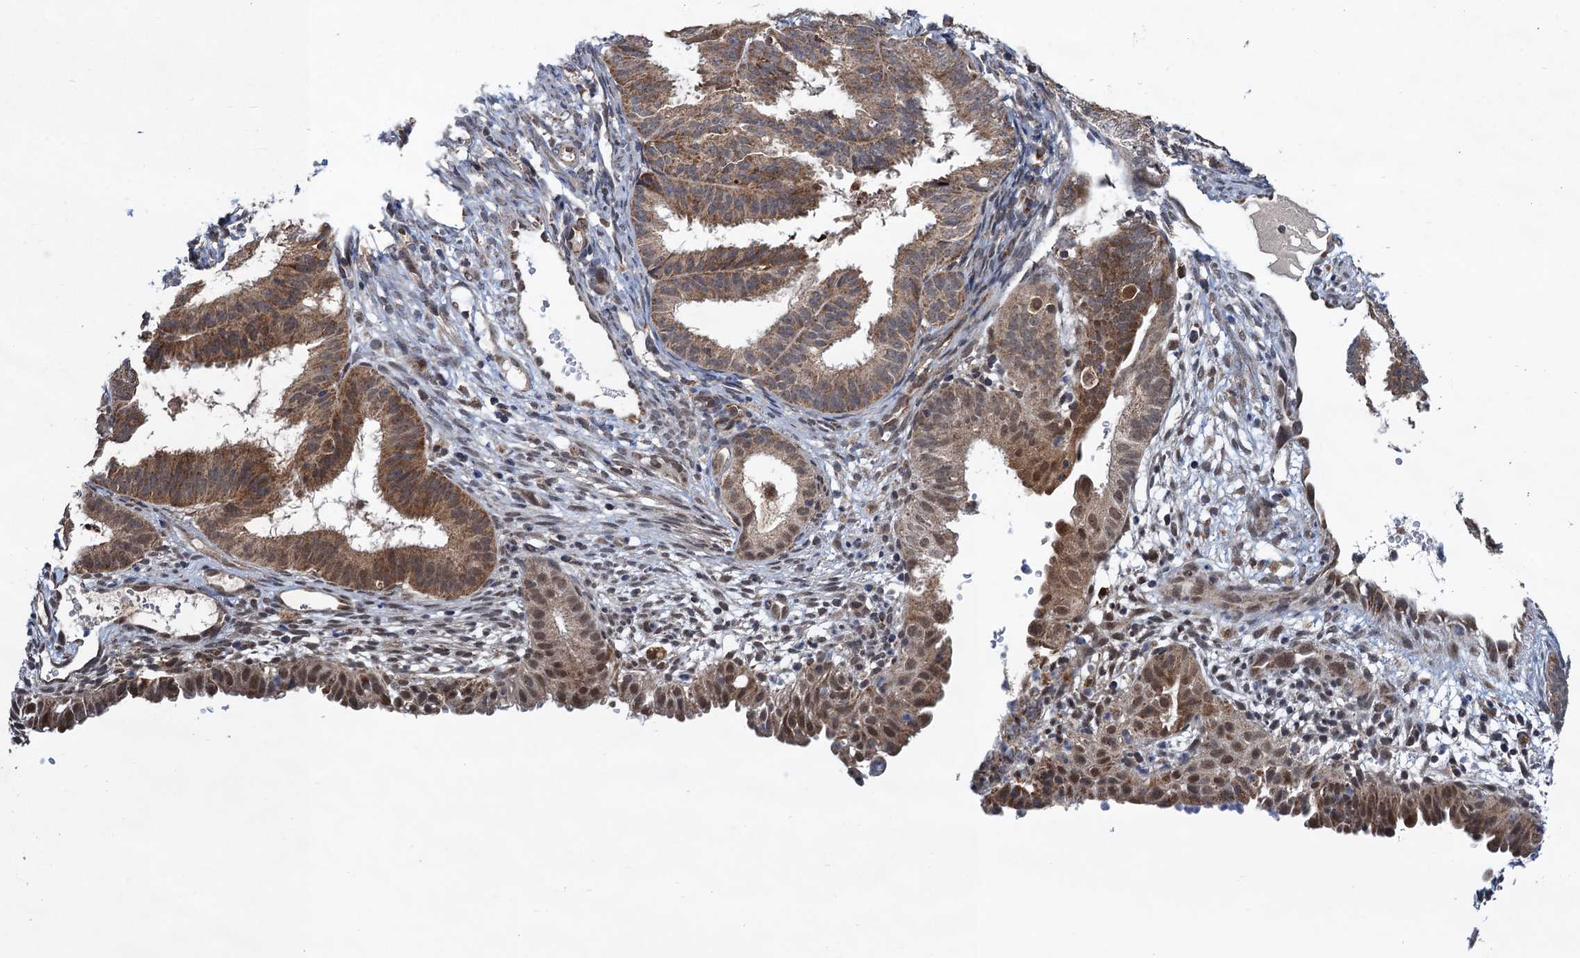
{"staining": {"intensity": "moderate", "quantity": ">75%", "location": "cytoplasmic/membranous,nuclear"}, "tissue": "endometrial cancer", "cell_type": "Tumor cells", "image_type": "cancer", "snomed": [{"axis": "morphology", "description": "Adenocarcinoma, NOS"}, {"axis": "topography", "description": "Endometrium"}], "caption": "This is a photomicrograph of immunohistochemistry (IHC) staining of adenocarcinoma (endometrial), which shows moderate positivity in the cytoplasmic/membranous and nuclear of tumor cells.", "gene": "CMPK2", "patient": {"sex": "female", "age": 51}}